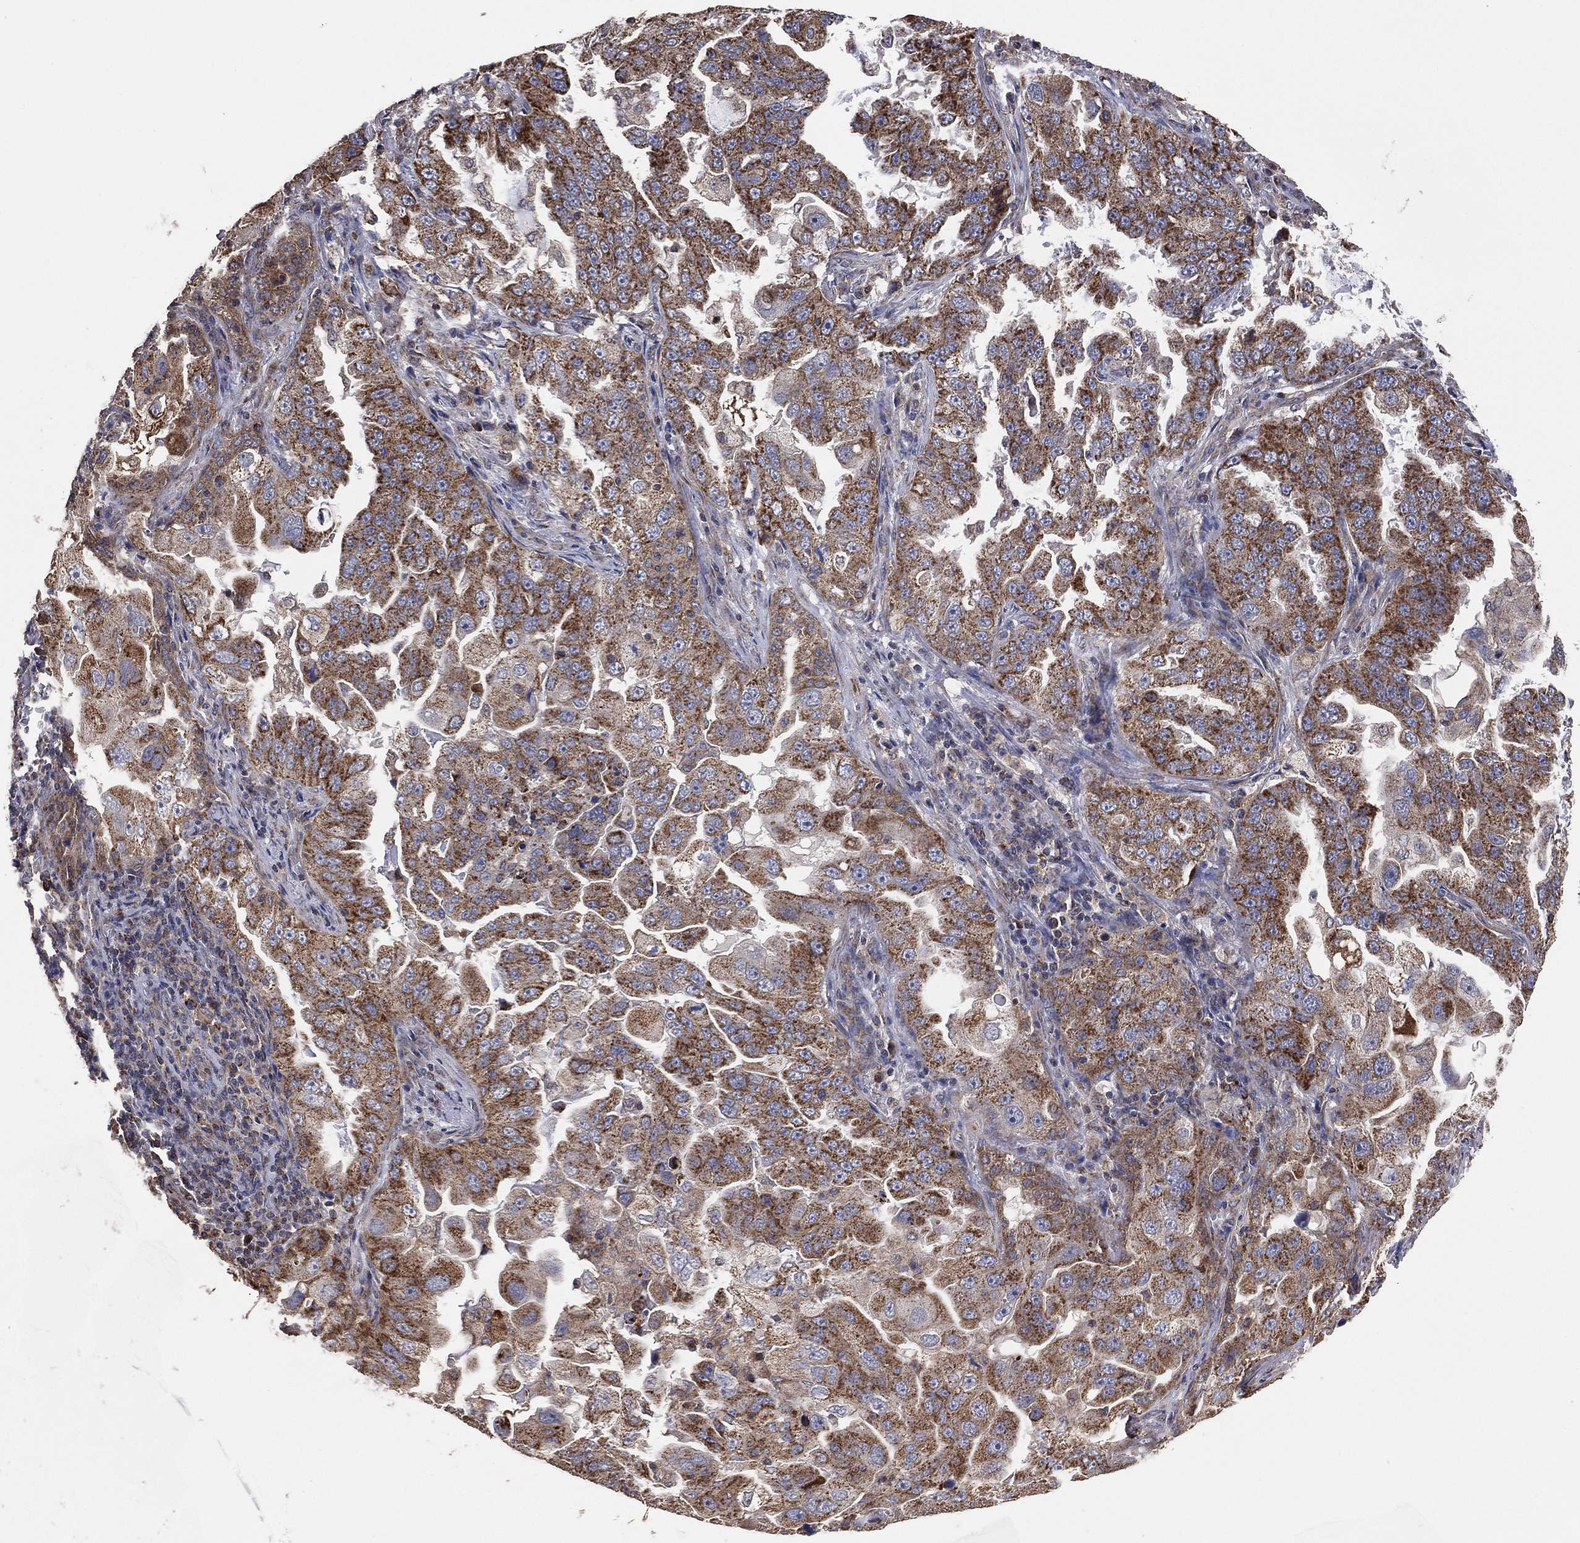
{"staining": {"intensity": "moderate", "quantity": "25%-75%", "location": "cytoplasmic/membranous"}, "tissue": "lung cancer", "cell_type": "Tumor cells", "image_type": "cancer", "snomed": [{"axis": "morphology", "description": "Adenocarcinoma, NOS"}, {"axis": "topography", "description": "Lung"}], "caption": "DAB immunohistochemical staining of adenocarcinoma (lung) demonstrates moderate cytoplasmic/membranous protein staining in about 25%-75% of tumor cells.", "gene": "LIMD1", "patient": {"sex": "female", "age": 61}}